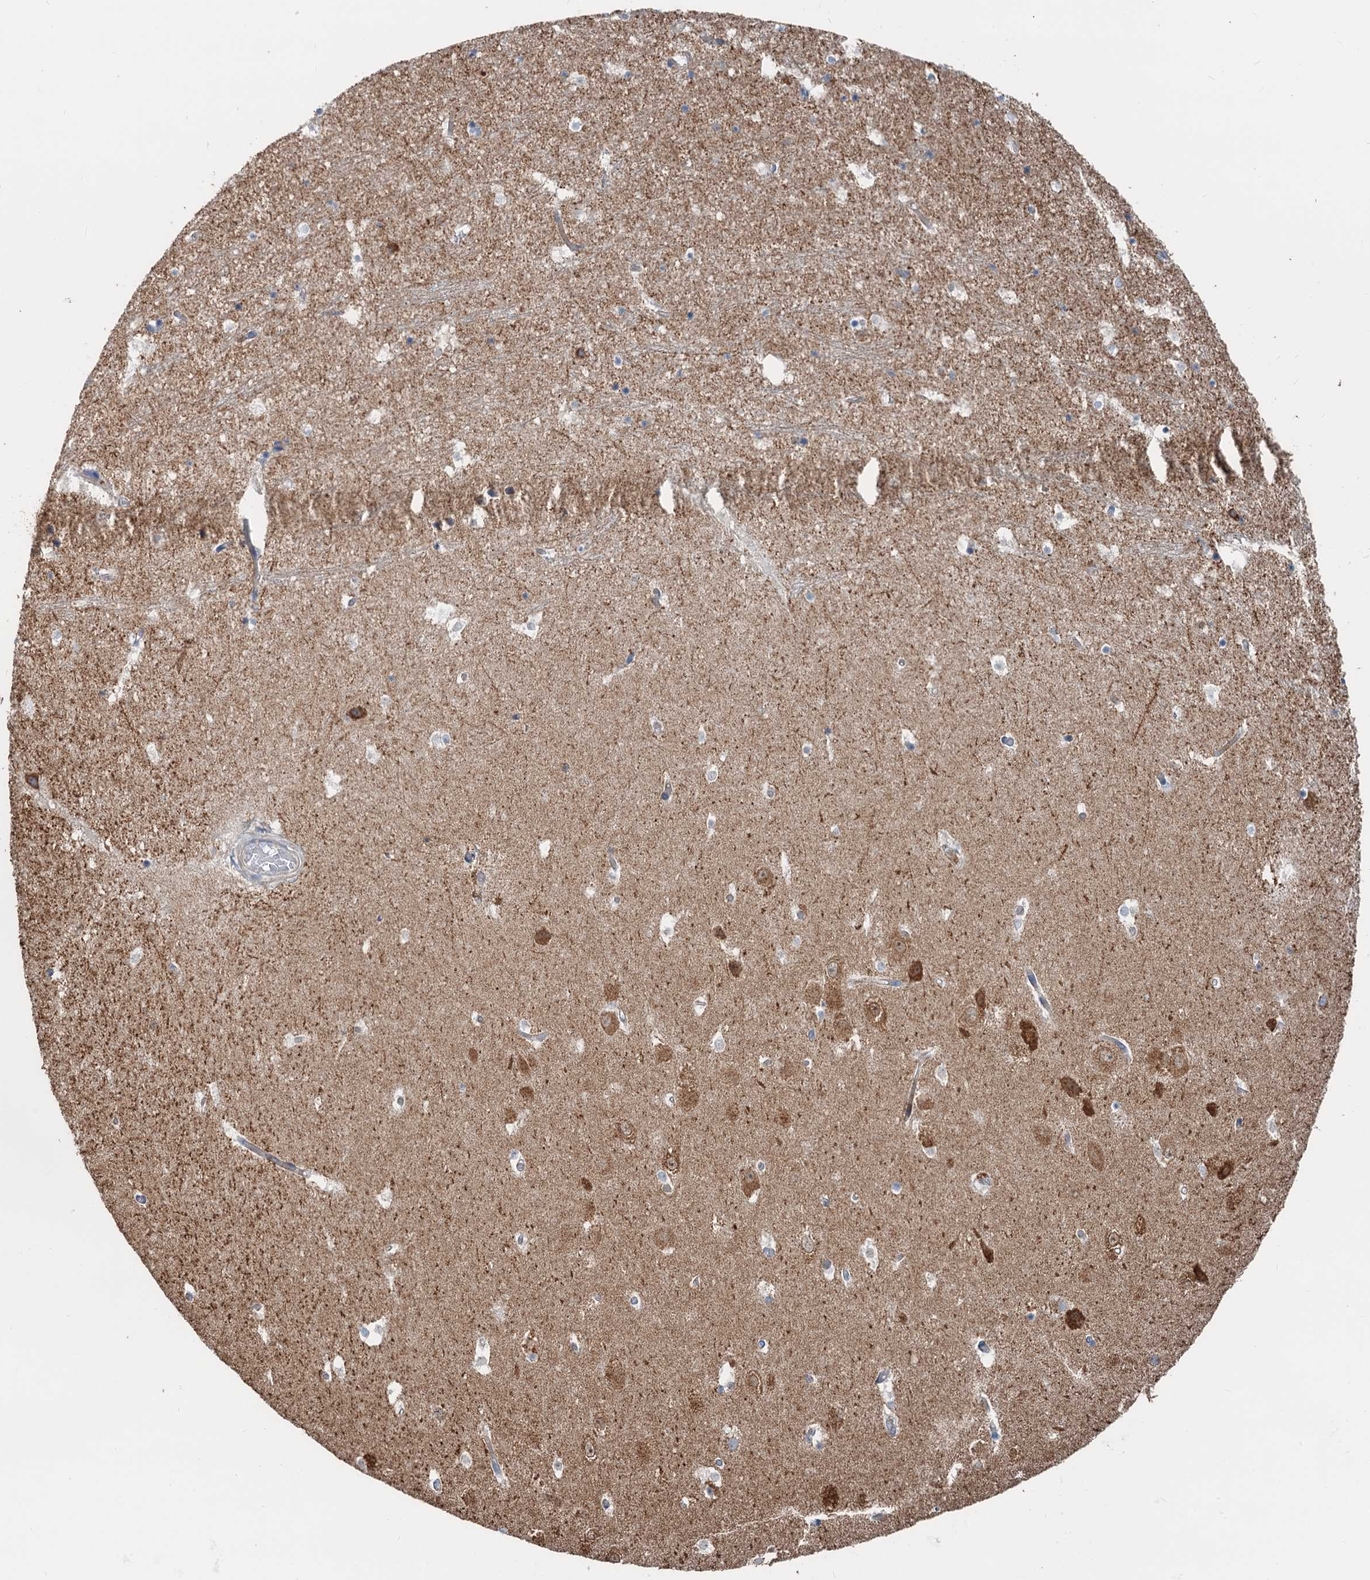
{"staining": {"intensity": "negative", "quantity": "none", "location": "none"}, "tissue": "hippocampus", "cell_type": "Glial cells", "image_type": "normal", "snomed": [{"axis": "morphology", "description": "Normal tissue, NOS"}, {"axis": "topography", "description": "Hippocampus"}], "caption": "Immunohistochemistry (IHC) image of unremarkable hippocampus stained for a protein (brown), which demonstrates no positivity in glial cells. The staining is performed using DAB brown chromogen with nuclei counter-stained in using hematoxylin.", "gene": "ANKRD26", "patient": {"sex": "female", "age": 52}}